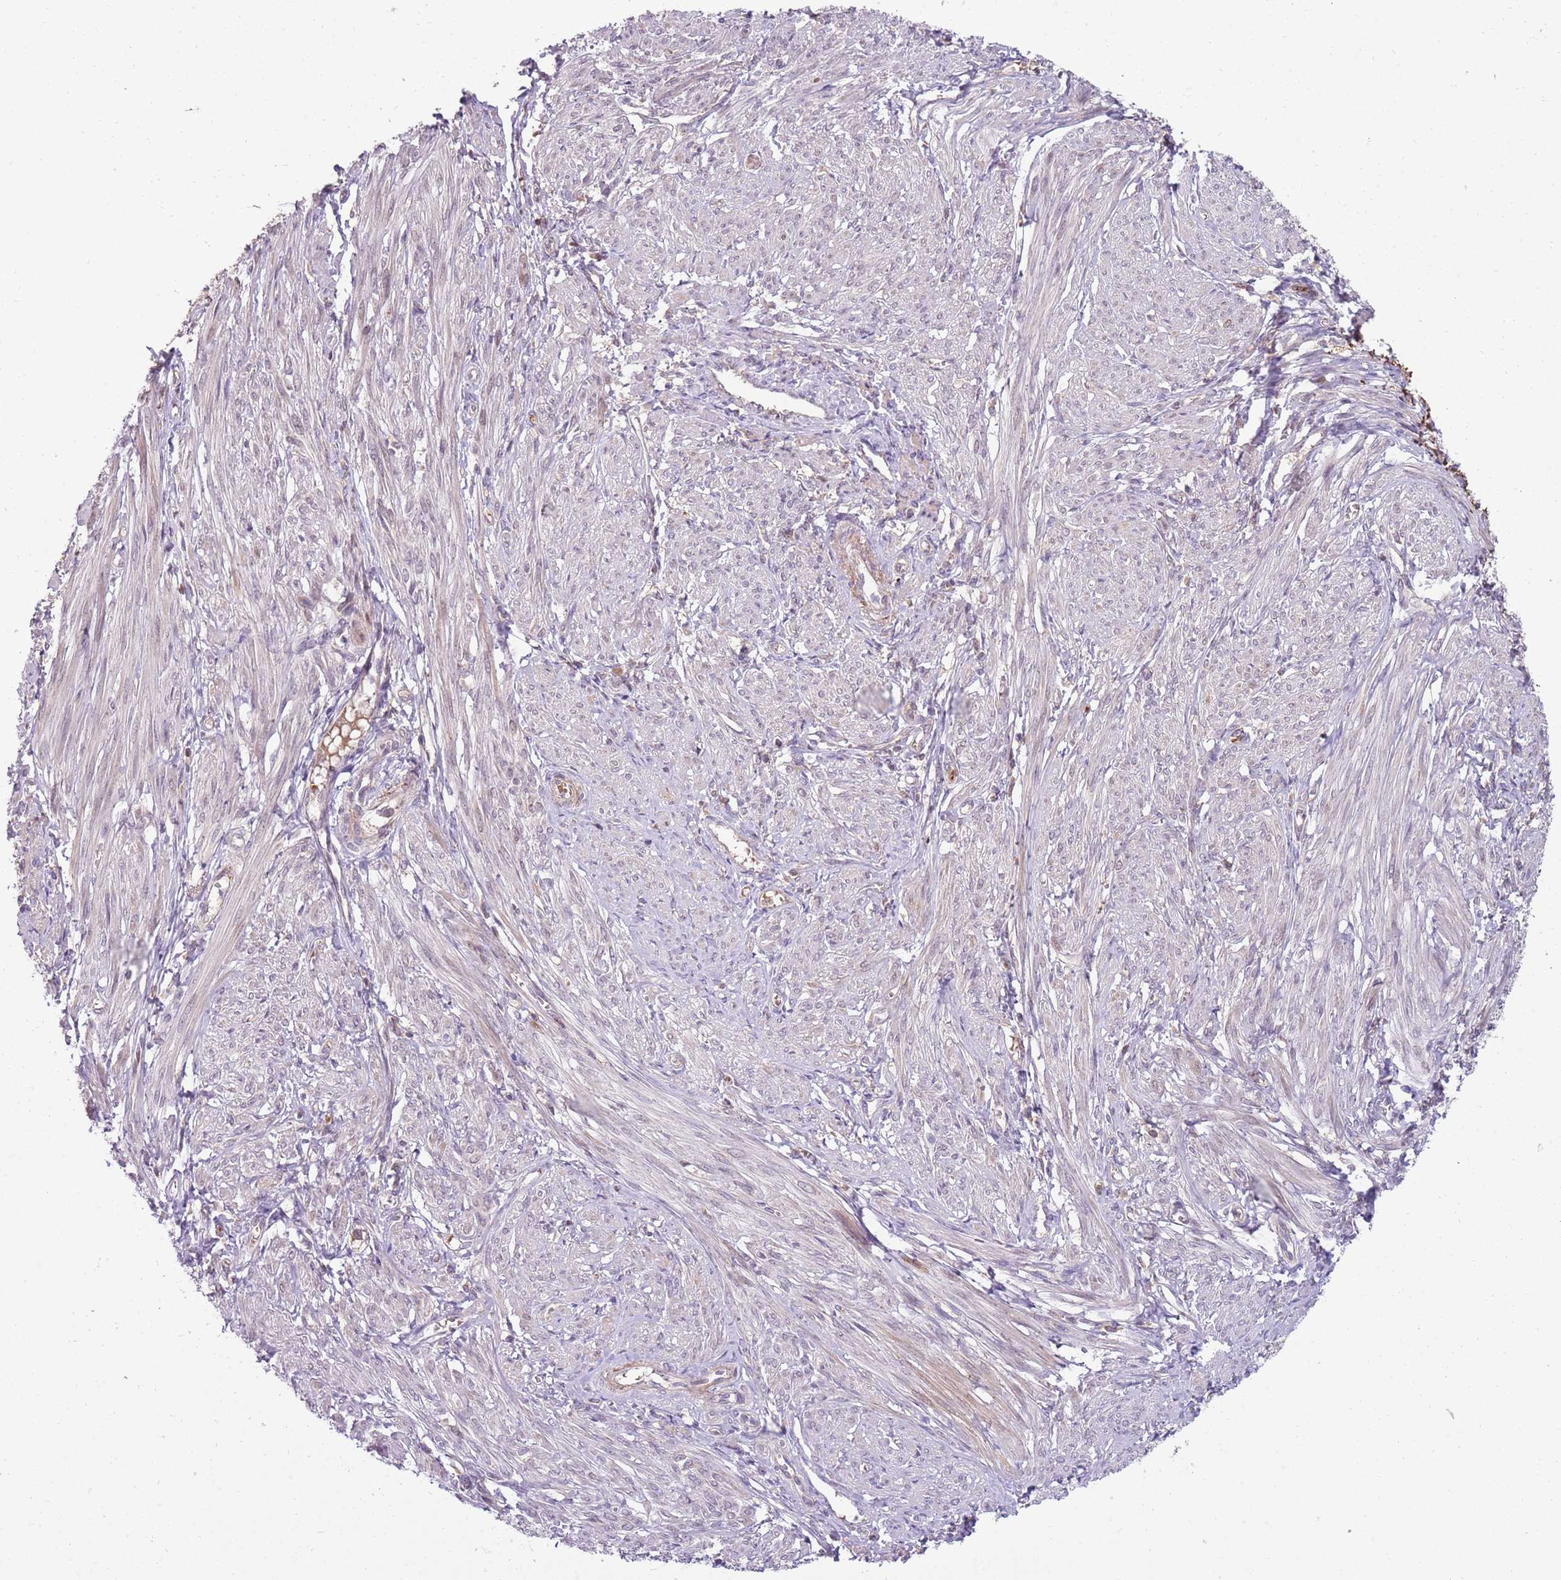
{"staining": {"intensity": "negative", "quantity": "none", "location": "none"}, "tissue": "smooth muscle", "cell_type": "Smooth muscle cells", "image_type": "normal", "snomed": [{"axis": "morphology", "description": "Normal tissue, NOS"}, {"axis": "topography", "description": "Smooth muscle"}], "caption": "Smooth muscle cells show no significant protein positivity in normal smooth muscle. (Brightfield microscopy of DAB immunohistochemistry (IHC) at high magnification).", "gene": "NBPF4", "patient": {"sex": "female", "age": 39}}